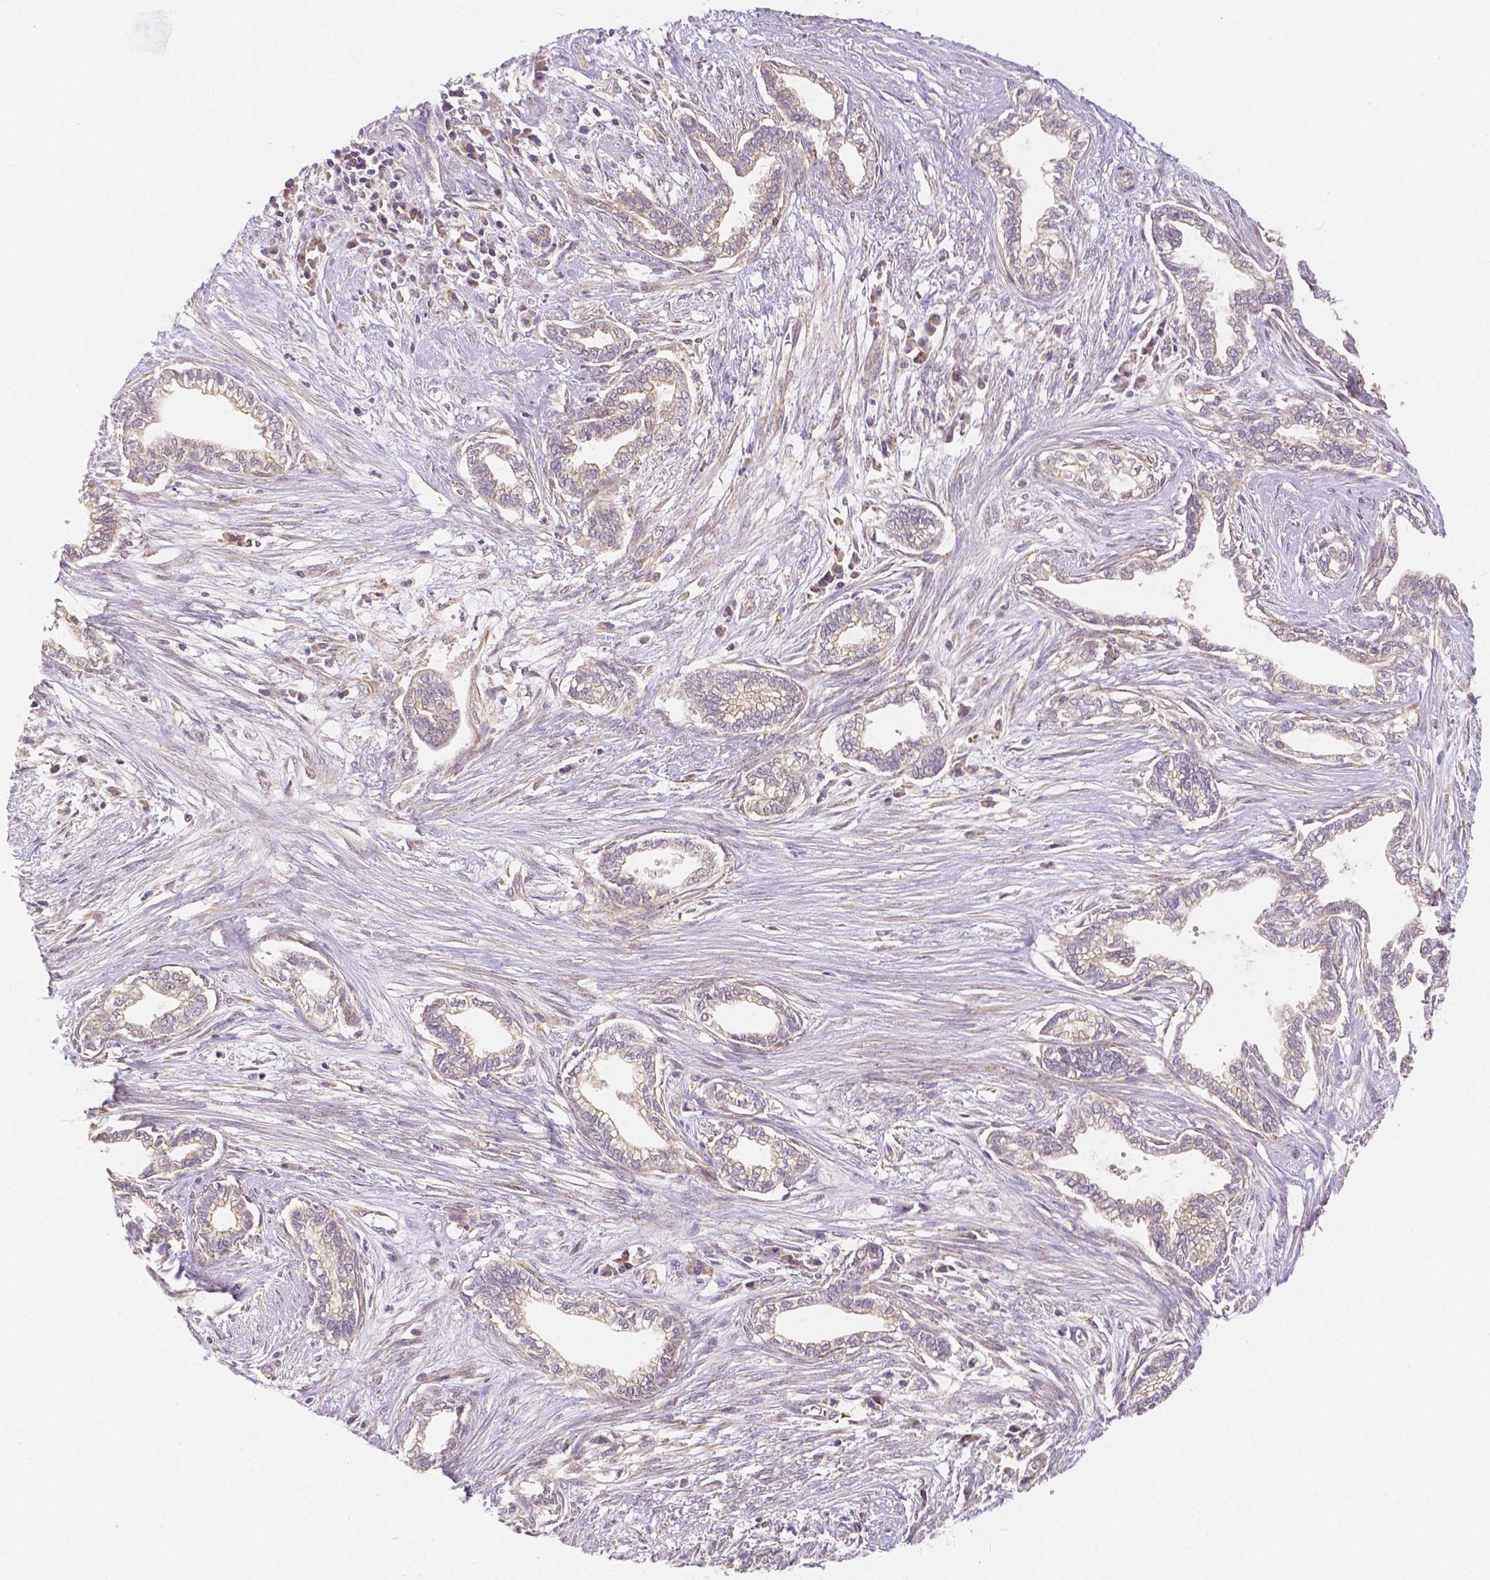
{"staining": {"intensity": "weak", "quantity": "<25%", "location": "cytoplasmic/membranous"}, "tissue": "cervical cancer", "cell_type": "Tumor cells", "image_type": "cancer", "snomed": [{"axis": "morphology", "description": "Adenocarcinoma, NOS"}, {"axis": "topography", "description": "Cervix"}], "caption": "An immunohistochemistry (IHC) image of cervical cancer (adenocarcinoma) is shown. There is no staining in tumor cells of cervical cancer (adenocarcinoma).", "gene": "RHOT1", "patient": {"sex": "female", "age": 62}}